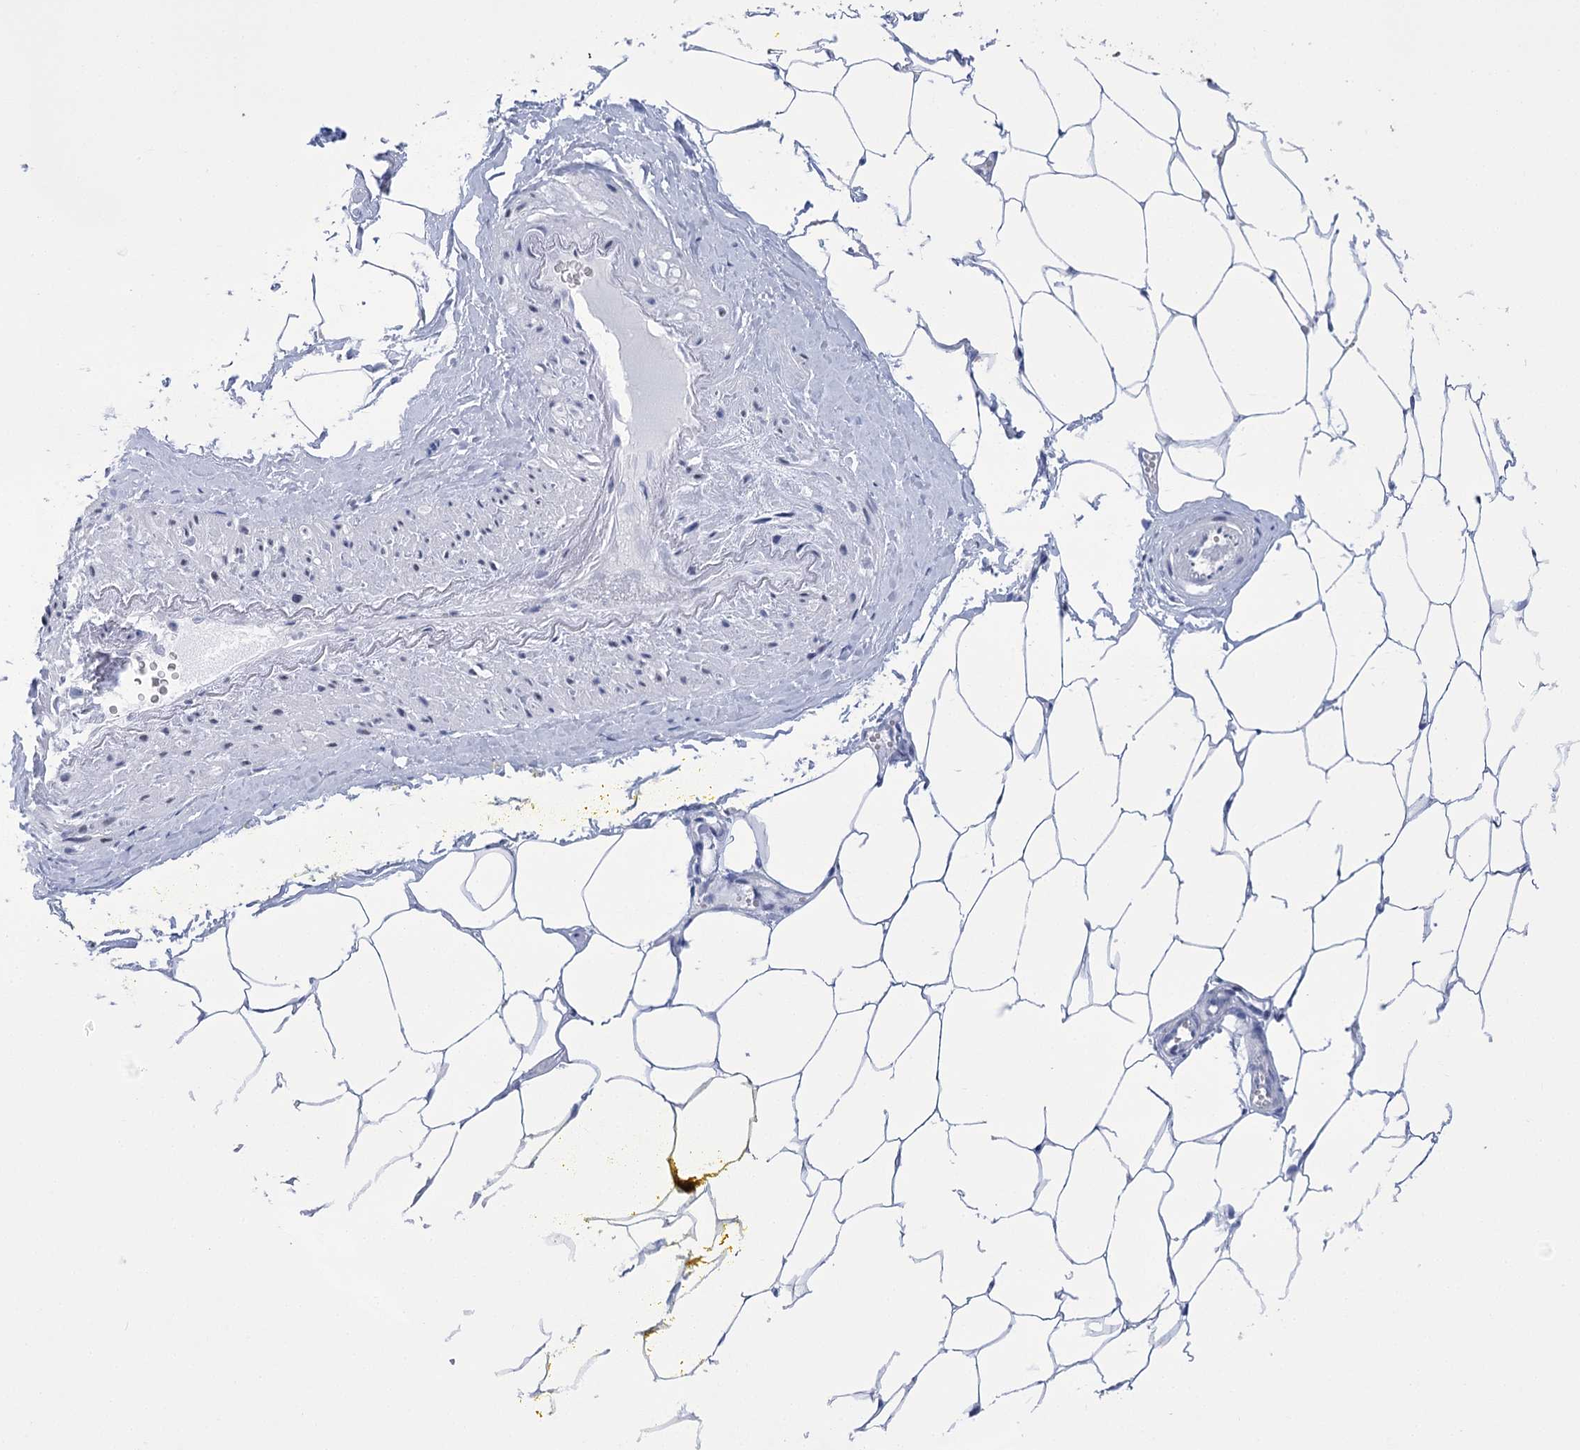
{"staining": {"intensity": "negative", "quantity": "none", "location": "none"}, "tissue": "adipose tissue", "cell_type": "Adipocytes", "image_type": "normal", "snomed": [{"axis": "morphology", "description": "Normal tissue, NOS"}, {"axis": "morphology", "description": "Adenocarcinoma, Low grade"}, {"axis": "topography", "description": "Prostate"}, {"axis": "topography", "description": "Peripheral nerve tissue"}], "caption": "This is an immunohistochemistry (IHC) histopathology image of normal adipose tissue. There is no staining in adipocytes.", "gene": "HORMAD1", "patient": {"sex": "male", "age": 63}}